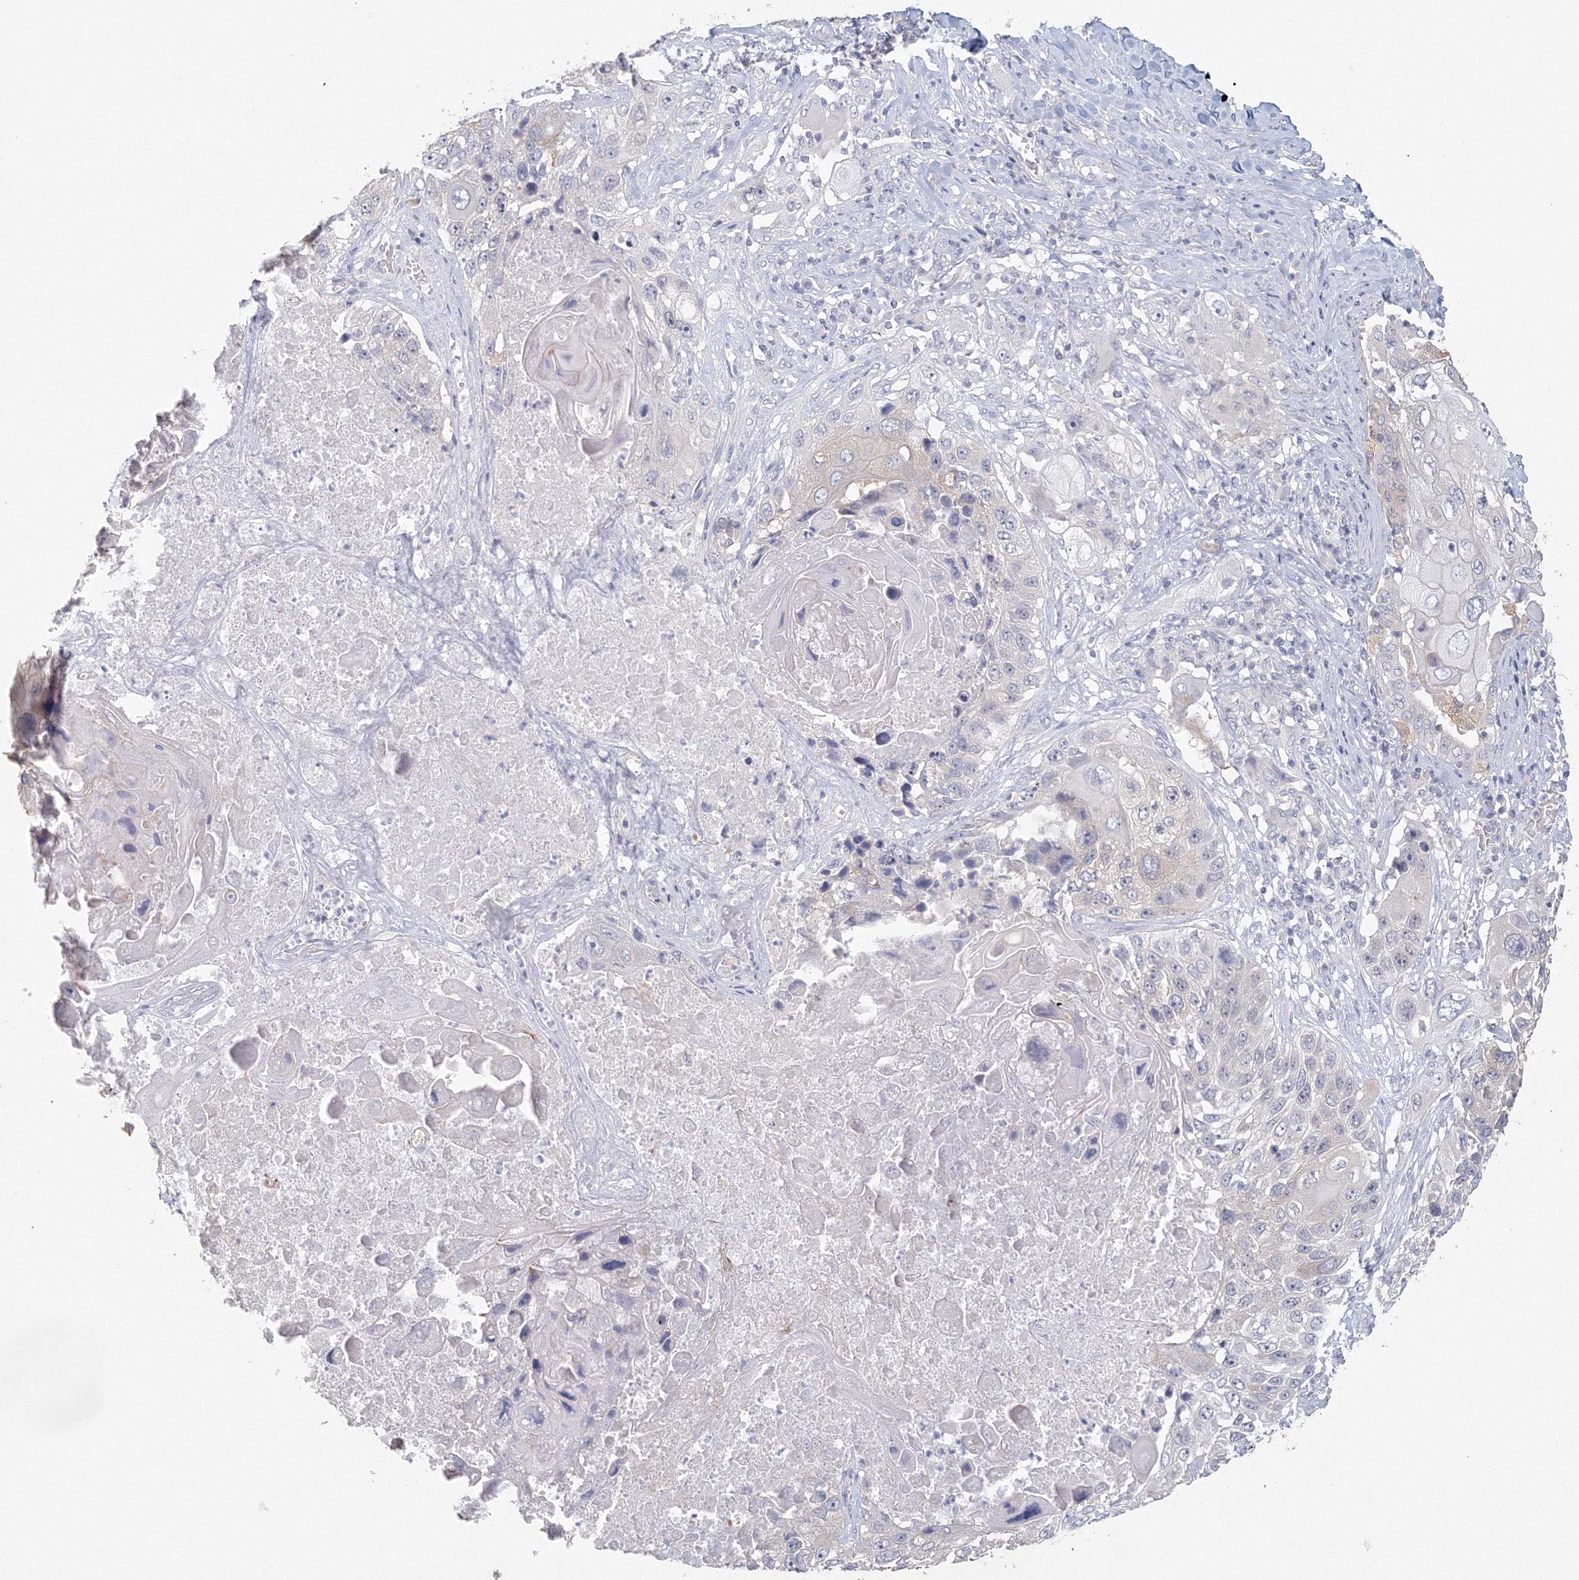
{"staining": {"intensity": "negative", "quantity": "none", "location": "none"}, "tissue": "lung cancer", "cell_type": "Tumor cells", "image_type": "cancer", "snomed": [{"axis": "morphology", "description": "Squamous cell carcinoma, NOS"}, {"axis": "topography", "description": "Lung"}], "caption": "This is an immunohistochemistry (IHC) image of lung cancer (squamous cell carcinoma). There is no staining in tumor cells.", "gene": "TACC2", "patient": {"sex": "male", "age": 61}}